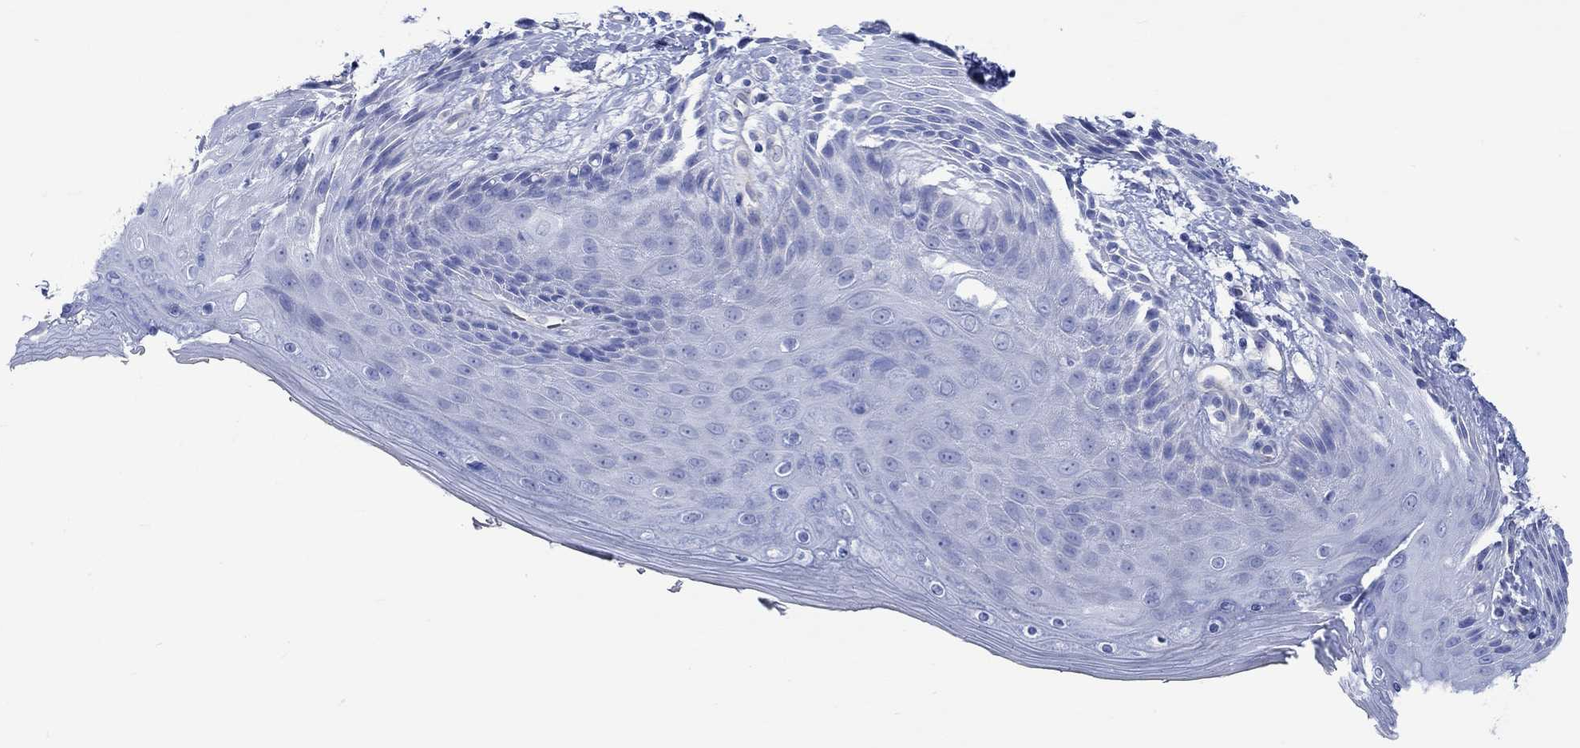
{"staining": {"intensity": "negative", "quantity": "none", "location": "none"}, "tissue": "skin", "cell_type": "Epidermal cells", "image_type": "normal", "snomed": [{"axis": "morphology", "description": "Normal tissue, NOS"}, {"axis": "topography", "description": "Anal"}], "caption": "Epidermal cells show no significant protein positivity in normal skin. (Stains: DAB IHC with hematoxylin counter stain, Microscopy: brightfield microscopy at high magnification).", "gene": "CPLX1", "patient": {"sex": "male", "age": 36}}